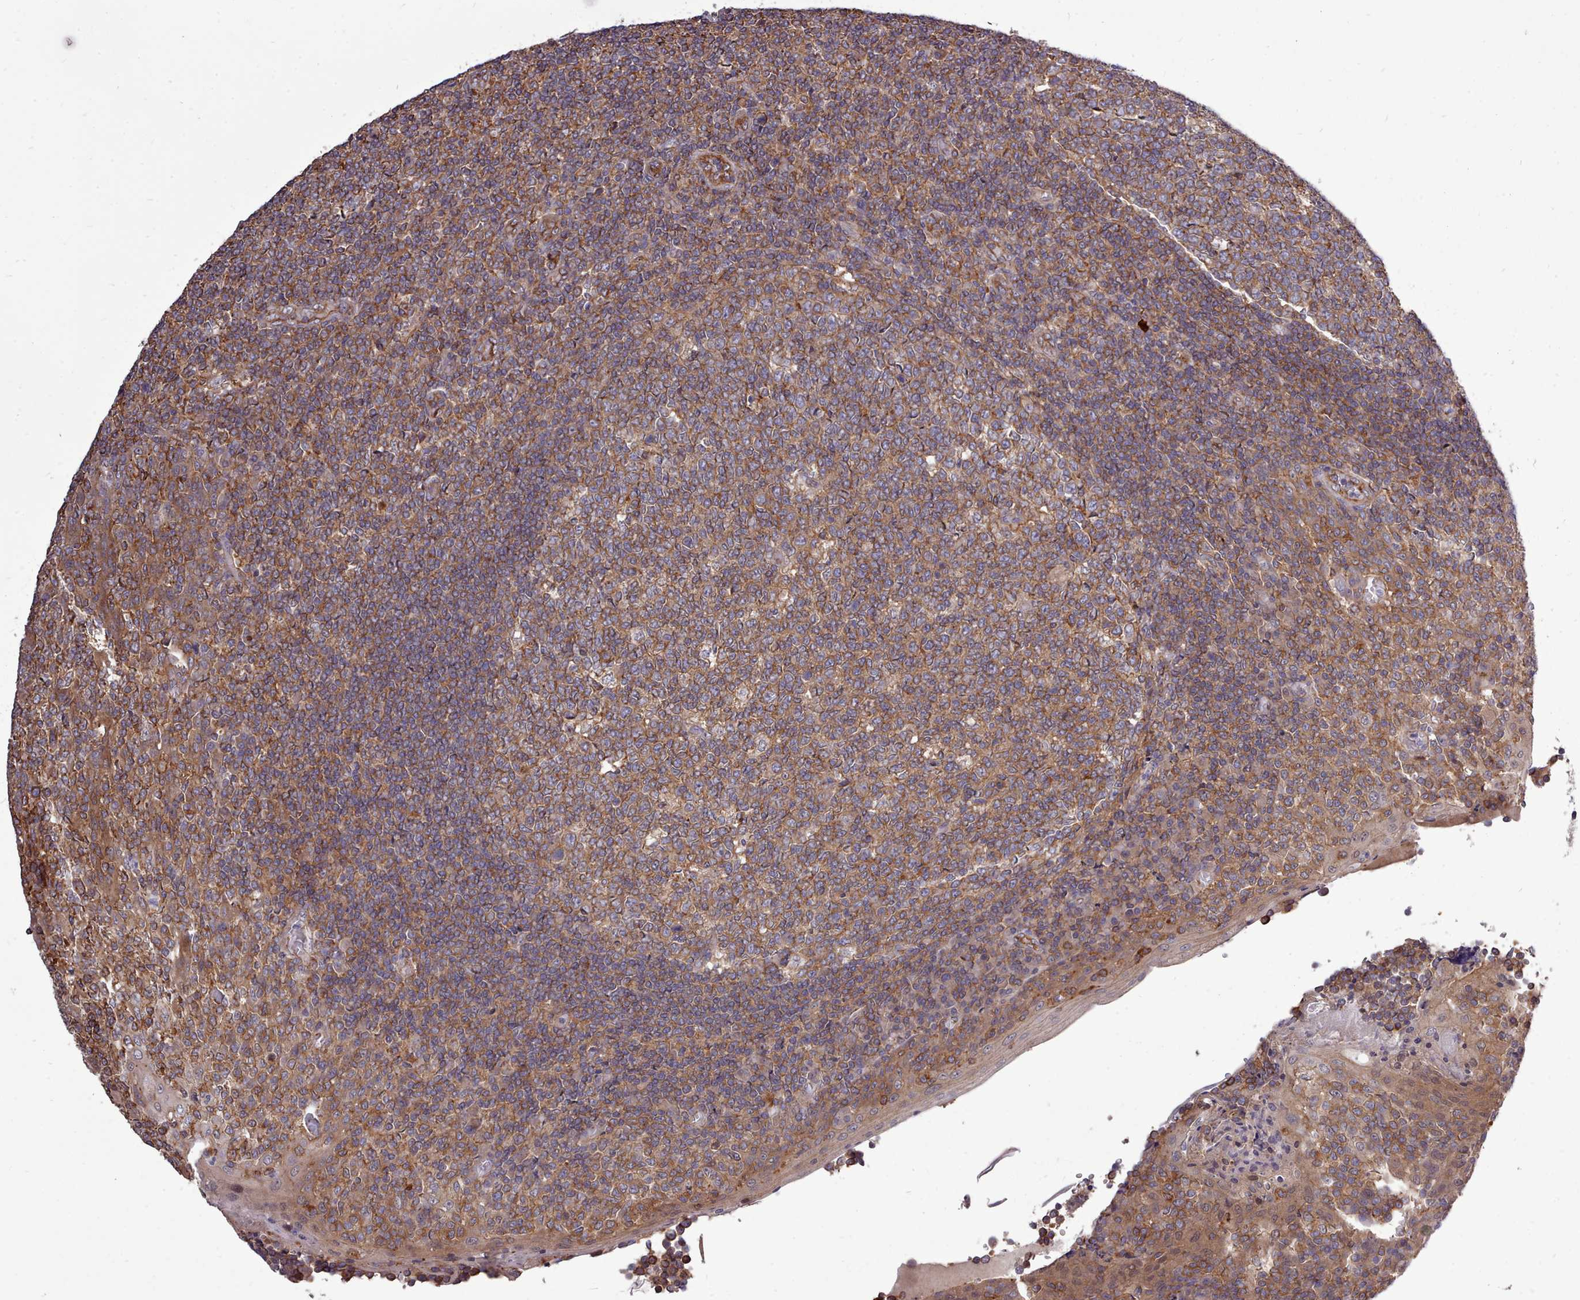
{"staining": {"intensity": "moderate", "quantity": ">75%", "location": "cytoplasmic/membranous"}, "tissue": "tonsil", "cell_type": "Germinal center cells", "image_type": "normal", "snomed": [{"axis": "morphology", "description": "Normal tissue, NOS"}, {"axis": "topography", "description": "Tonsil"}], "caption": "IHC (DAB) staining of benign human tonsil exhibits moderate cytoplasmic/membranous protein staining in about >75% of germinal center cells. (brown staining indicates protein expression, while blue staining denotes nuclei).", "gene": "STUB1", "patient": {"sex": "female", "age": 19}}